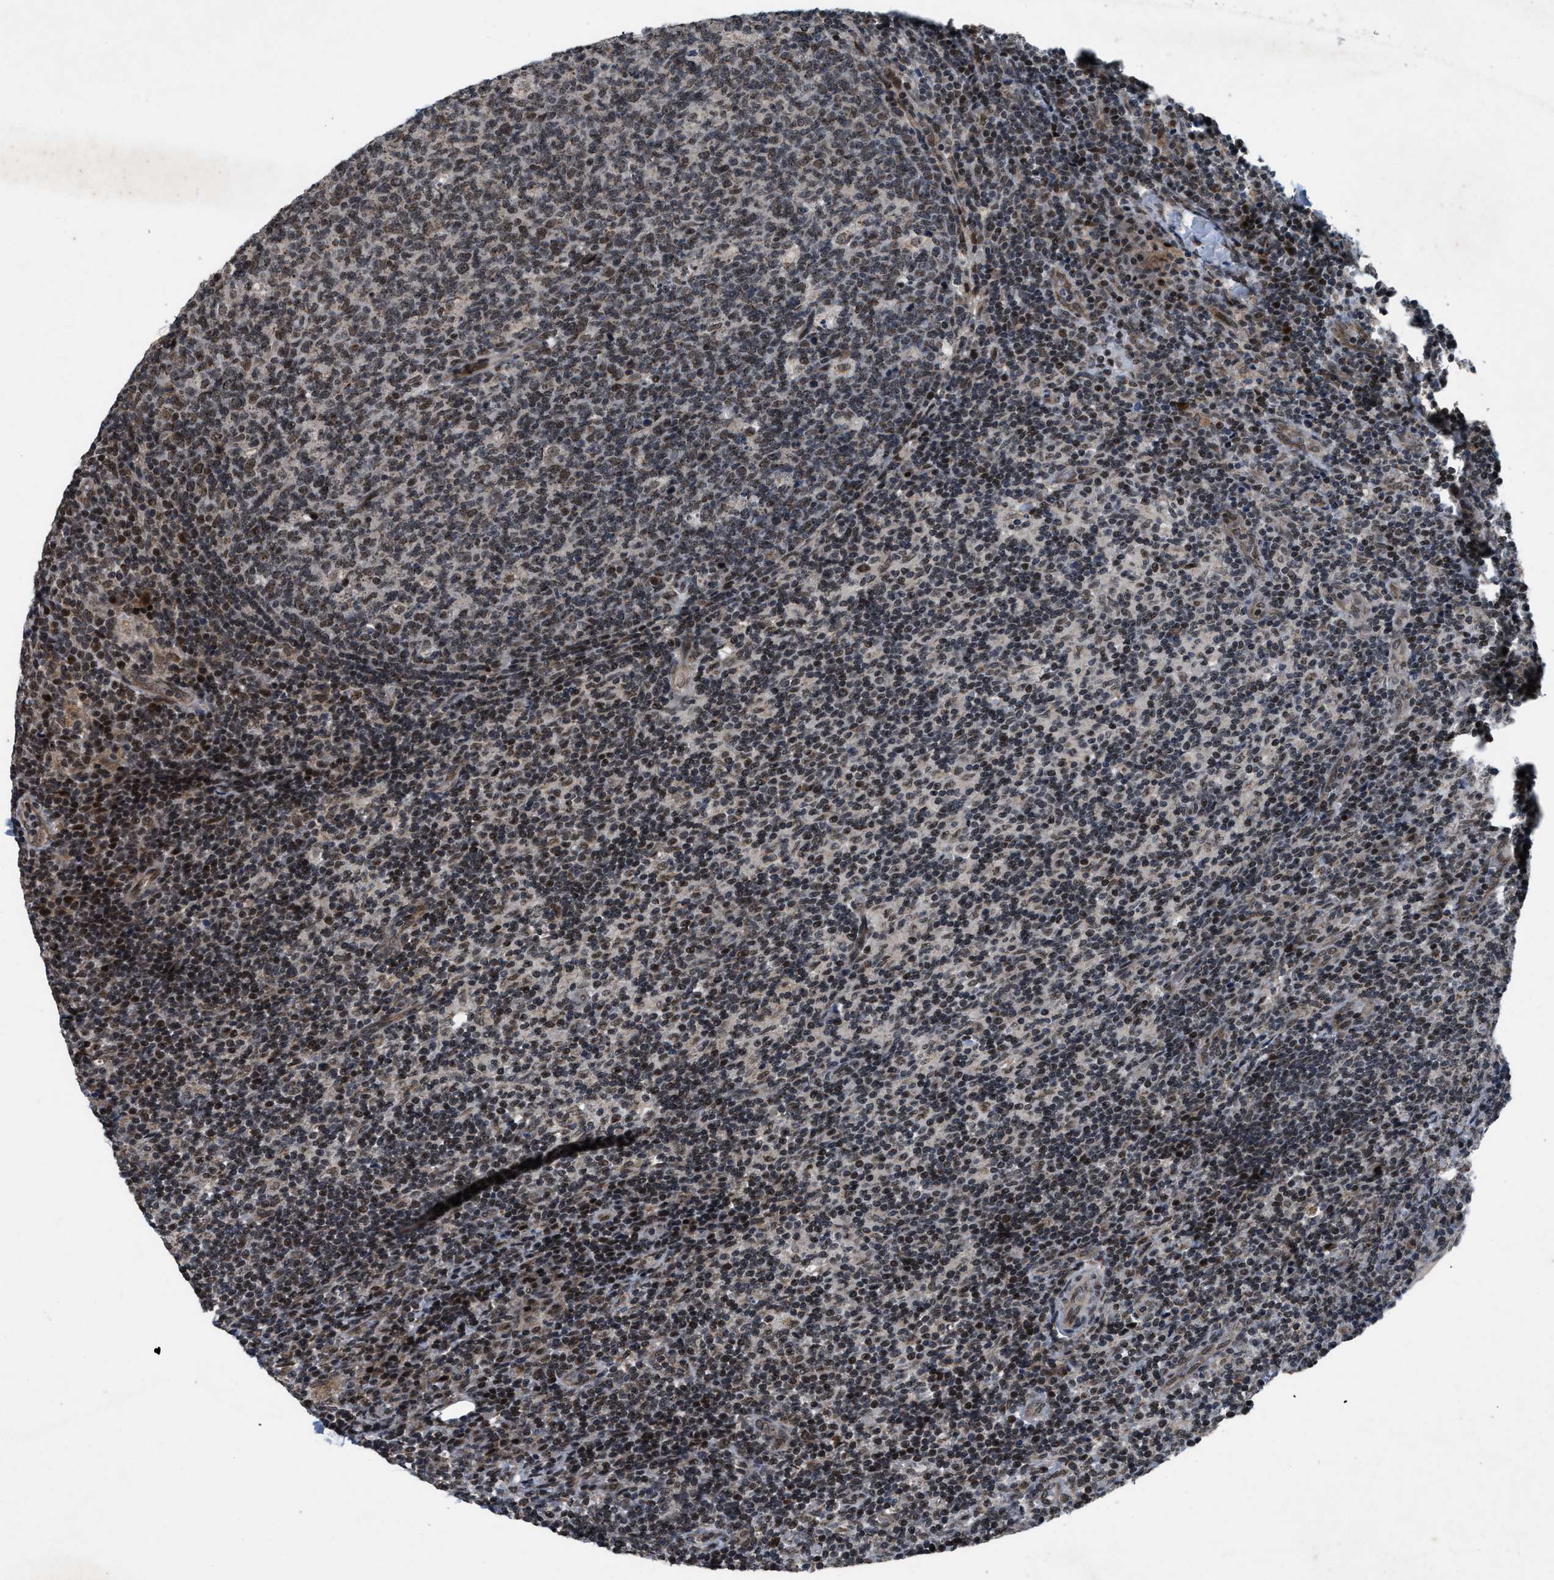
{"staining": {"intensity": "moderate", "quantity": "25%-75%", "location": "nuclear"}, "tissue": "lymph node", "cell_type": "Germinal center cells", "image_type": "normal", "snomed": [{"axis": "morphology", "description": "Normal tissue, NOS"}, {"axis": "morphology", "description": "Inflammation, NOS"}, {"axis": "topography", "description": "Lymph node"}], "caption": "Lymph node was stained to show a protein in brown. There is medium levels of moderate nuclear positivity in about 25%-75% of germinal center cells. The staining was performed using DAB (3,3'-diaminobenzidine) to visualize the protein expression in brown, while the nuclei were stained in blue with hematoxylin (Magnification: 20x).", "gene": "ZNHIT1", "patient": {"sex": "male", "age": 55}}